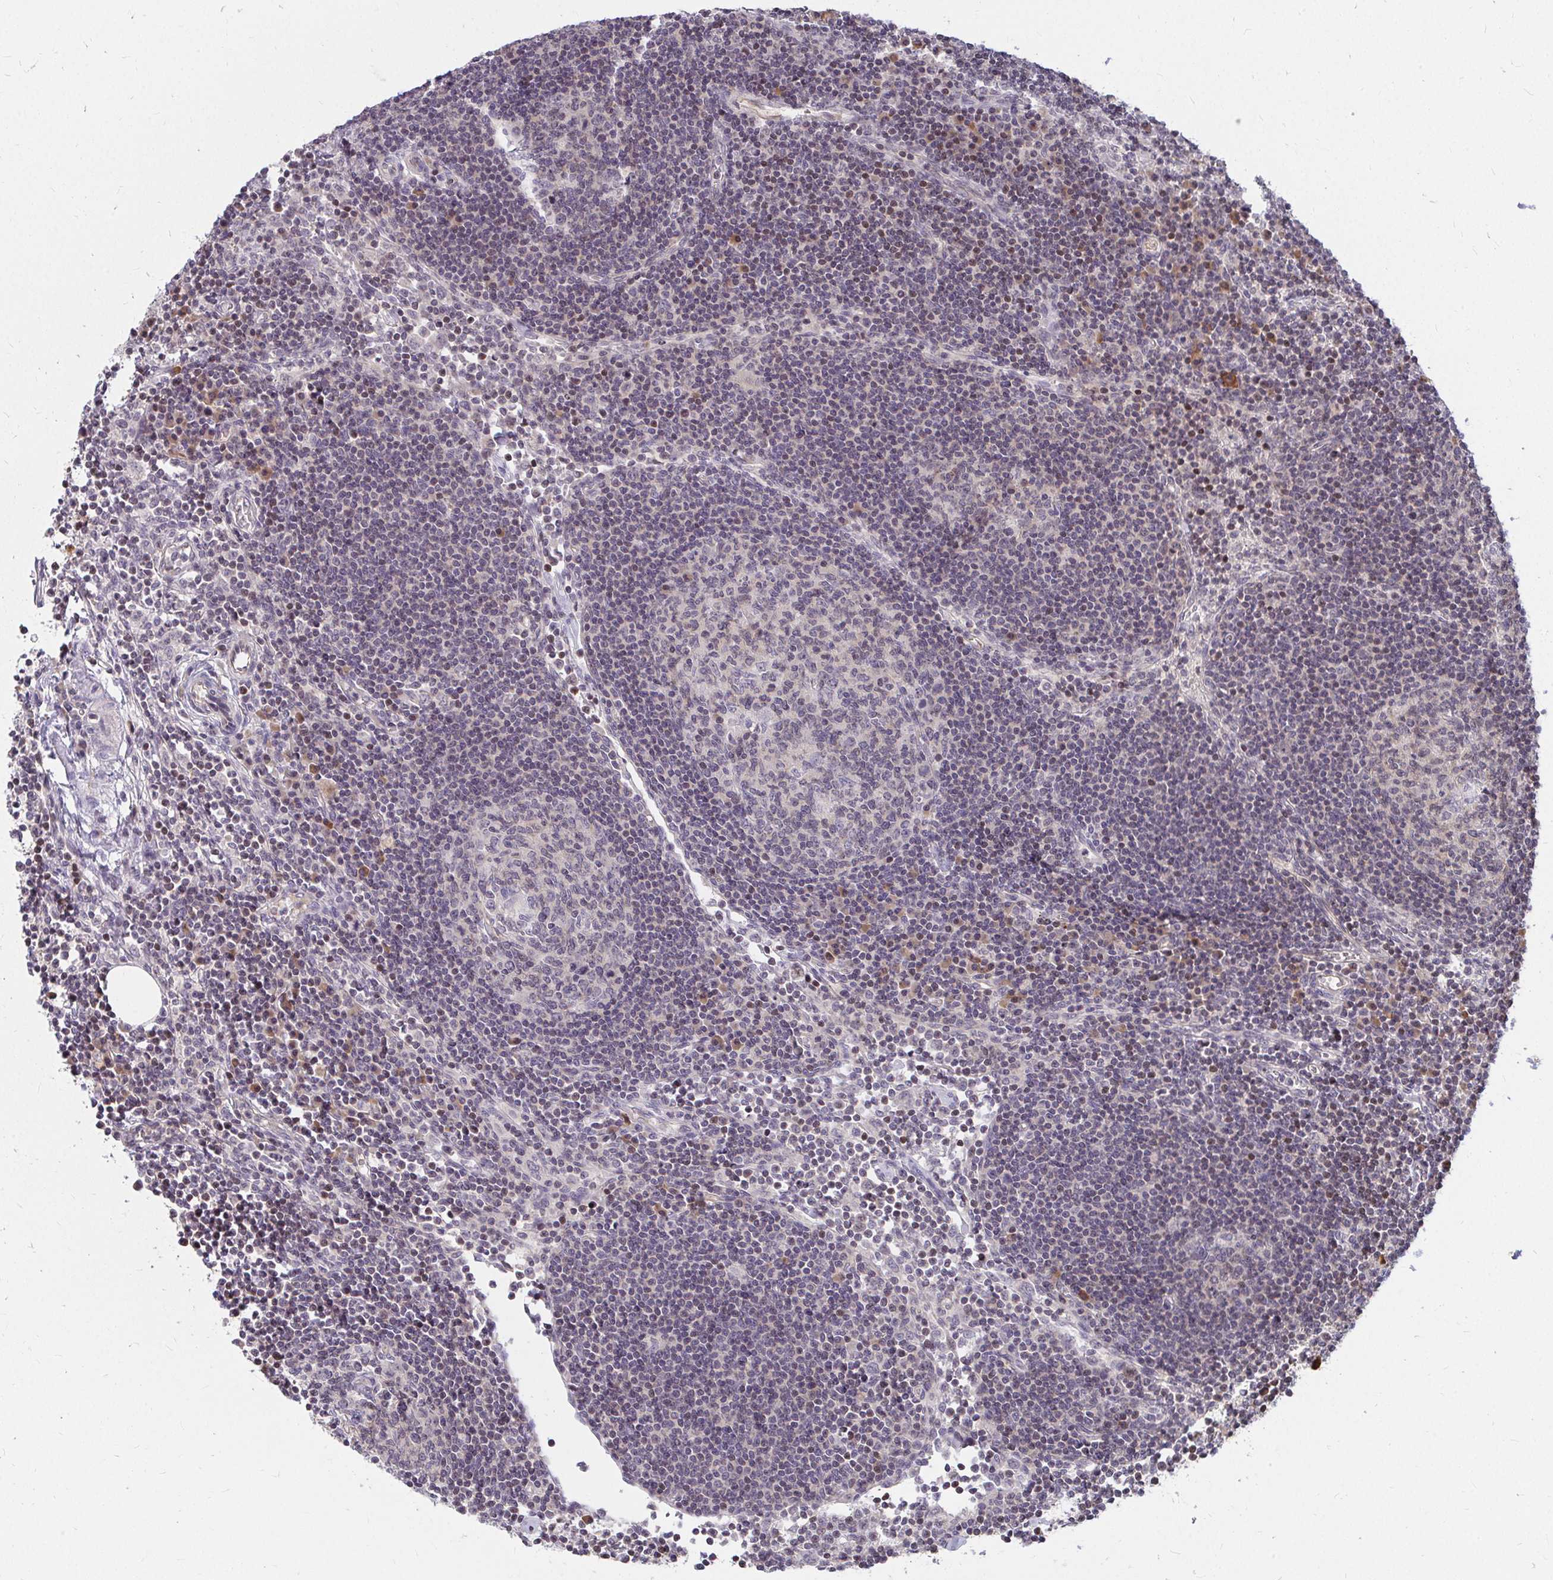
{"staining": {"intensity": "negative", "quantity": "none", "location": "none"}, "tissue": "lymph node", "cell_type": "Germinal center cells", "image_type": "normal", "snomed": [{"axis": "morphology", "description": "Normal tissue, NOS"}, {"axis": "topography", "description": "Lymph node"}], "caption": "Immunohistochemistry (IHC) histopathology image of unremarkable lymph node stained for a protein (brown), which reveals no expression in germinal center cells.", "gene": "ANK3", "patient": {"sex": "male", "age": 67}}